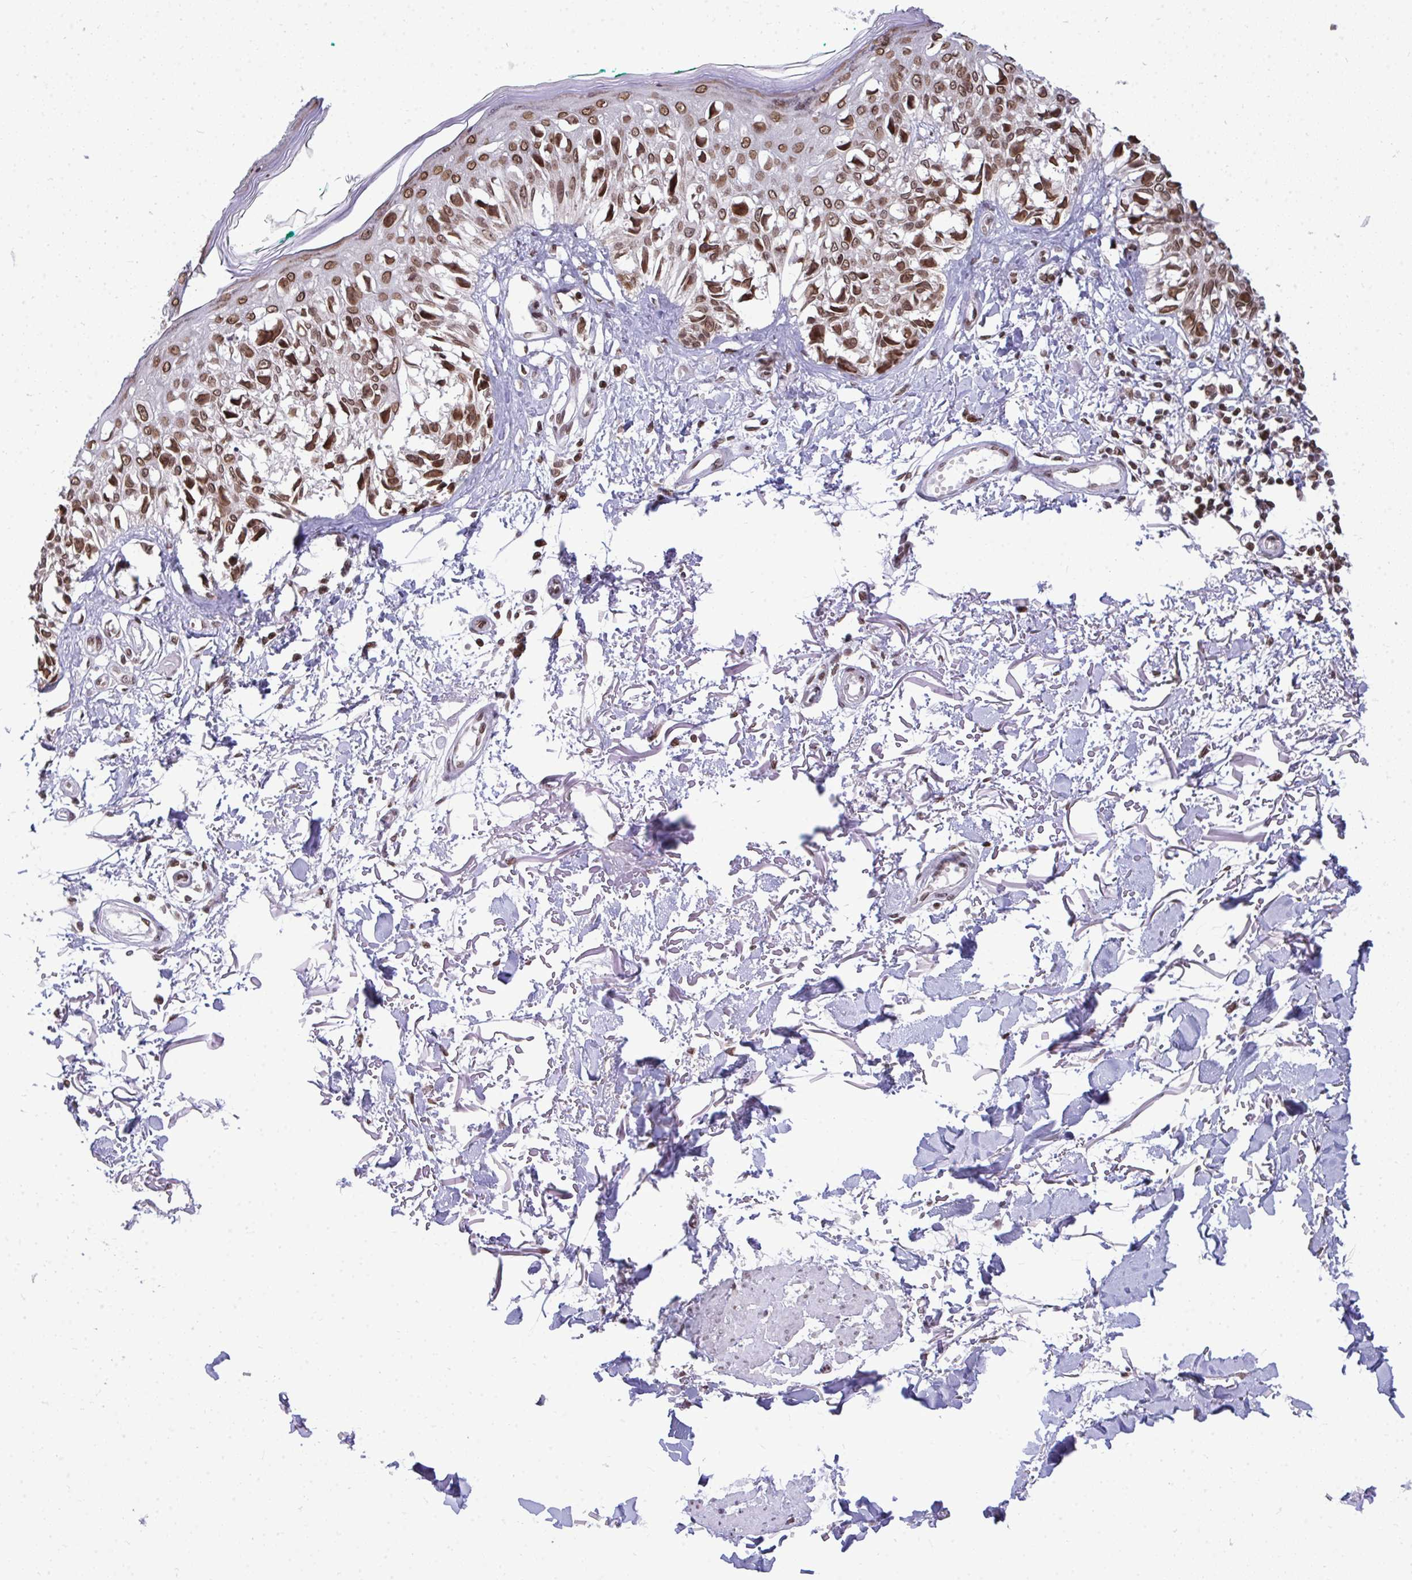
{"staining": {"intensity": "moderate", "quantity": ">75%", "location": "nuclear"}, "tissue": "melanoma", "cell_type": "Tumor cells", "image_type": "cancer", "snomed": [{"axis": "morphology", "description": "Malignant melanoma, NOS"}, {"axis": "topography", "description": "Skin"}], "caption": "Protein positivity by IHC reveals moderate nuclear positivity in about >75% of tumor cells in malignant melanoma.", "gene": "JPT1", "patient": {"sex": "male", "age": 73}}